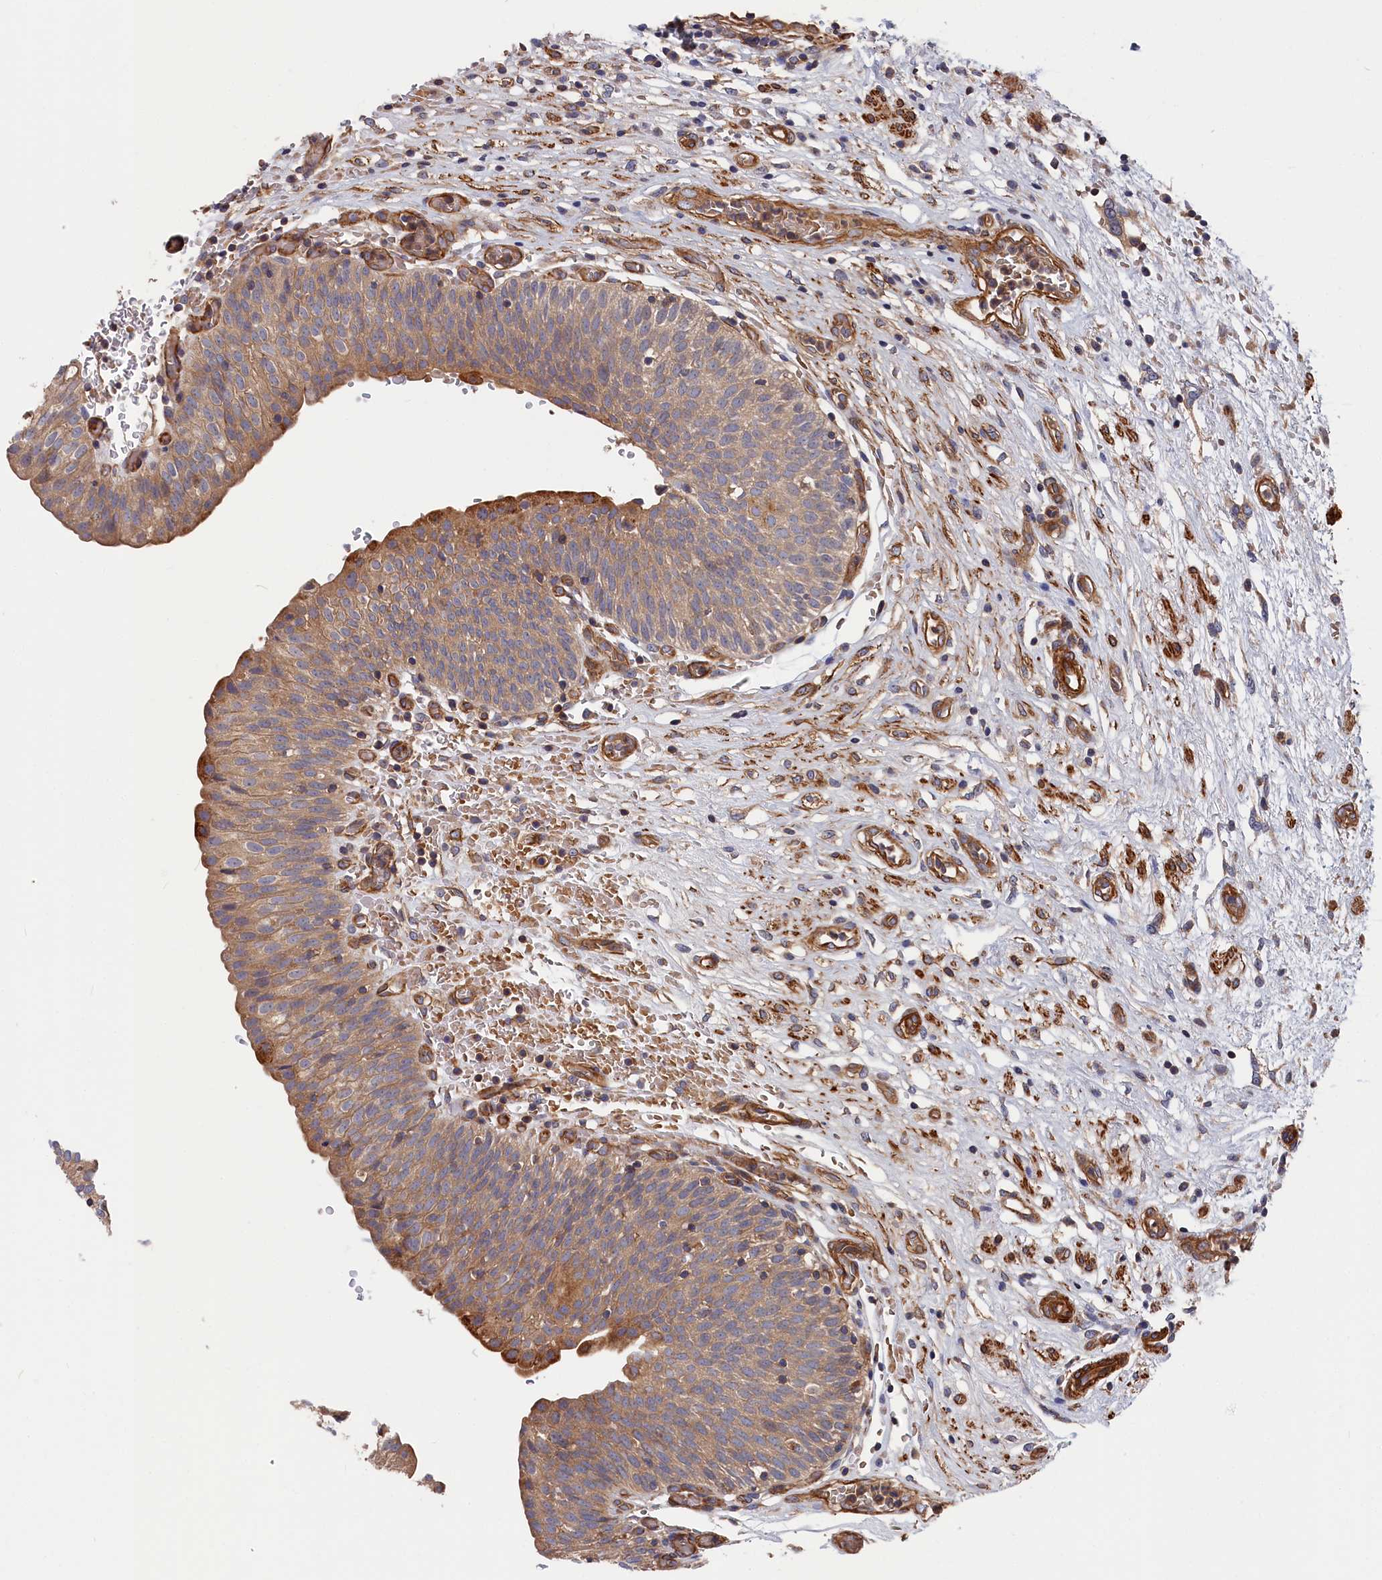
{"staining": {"intensity": "moderate", "quantity": ">75%", "location": "cytoplasmic/membranous"}, "tissue": "urinary bladder", "cell_type": "Urothelial cells", "image_type": "normal", "snomed": [{"axis": "morphology", "description": "Normal tissue, NOS"}, {"axis": "topography", "description": "Urinary bladder"}], "caption": "DAB immunohistochemical staining of unremarkable human urinary bladder displays moderate cytoplasmic/membranous protein positivity in approximately >75% of urothelial cells.", "gene": "LDHD", "patient": {"sex": "male", "age": 55}}